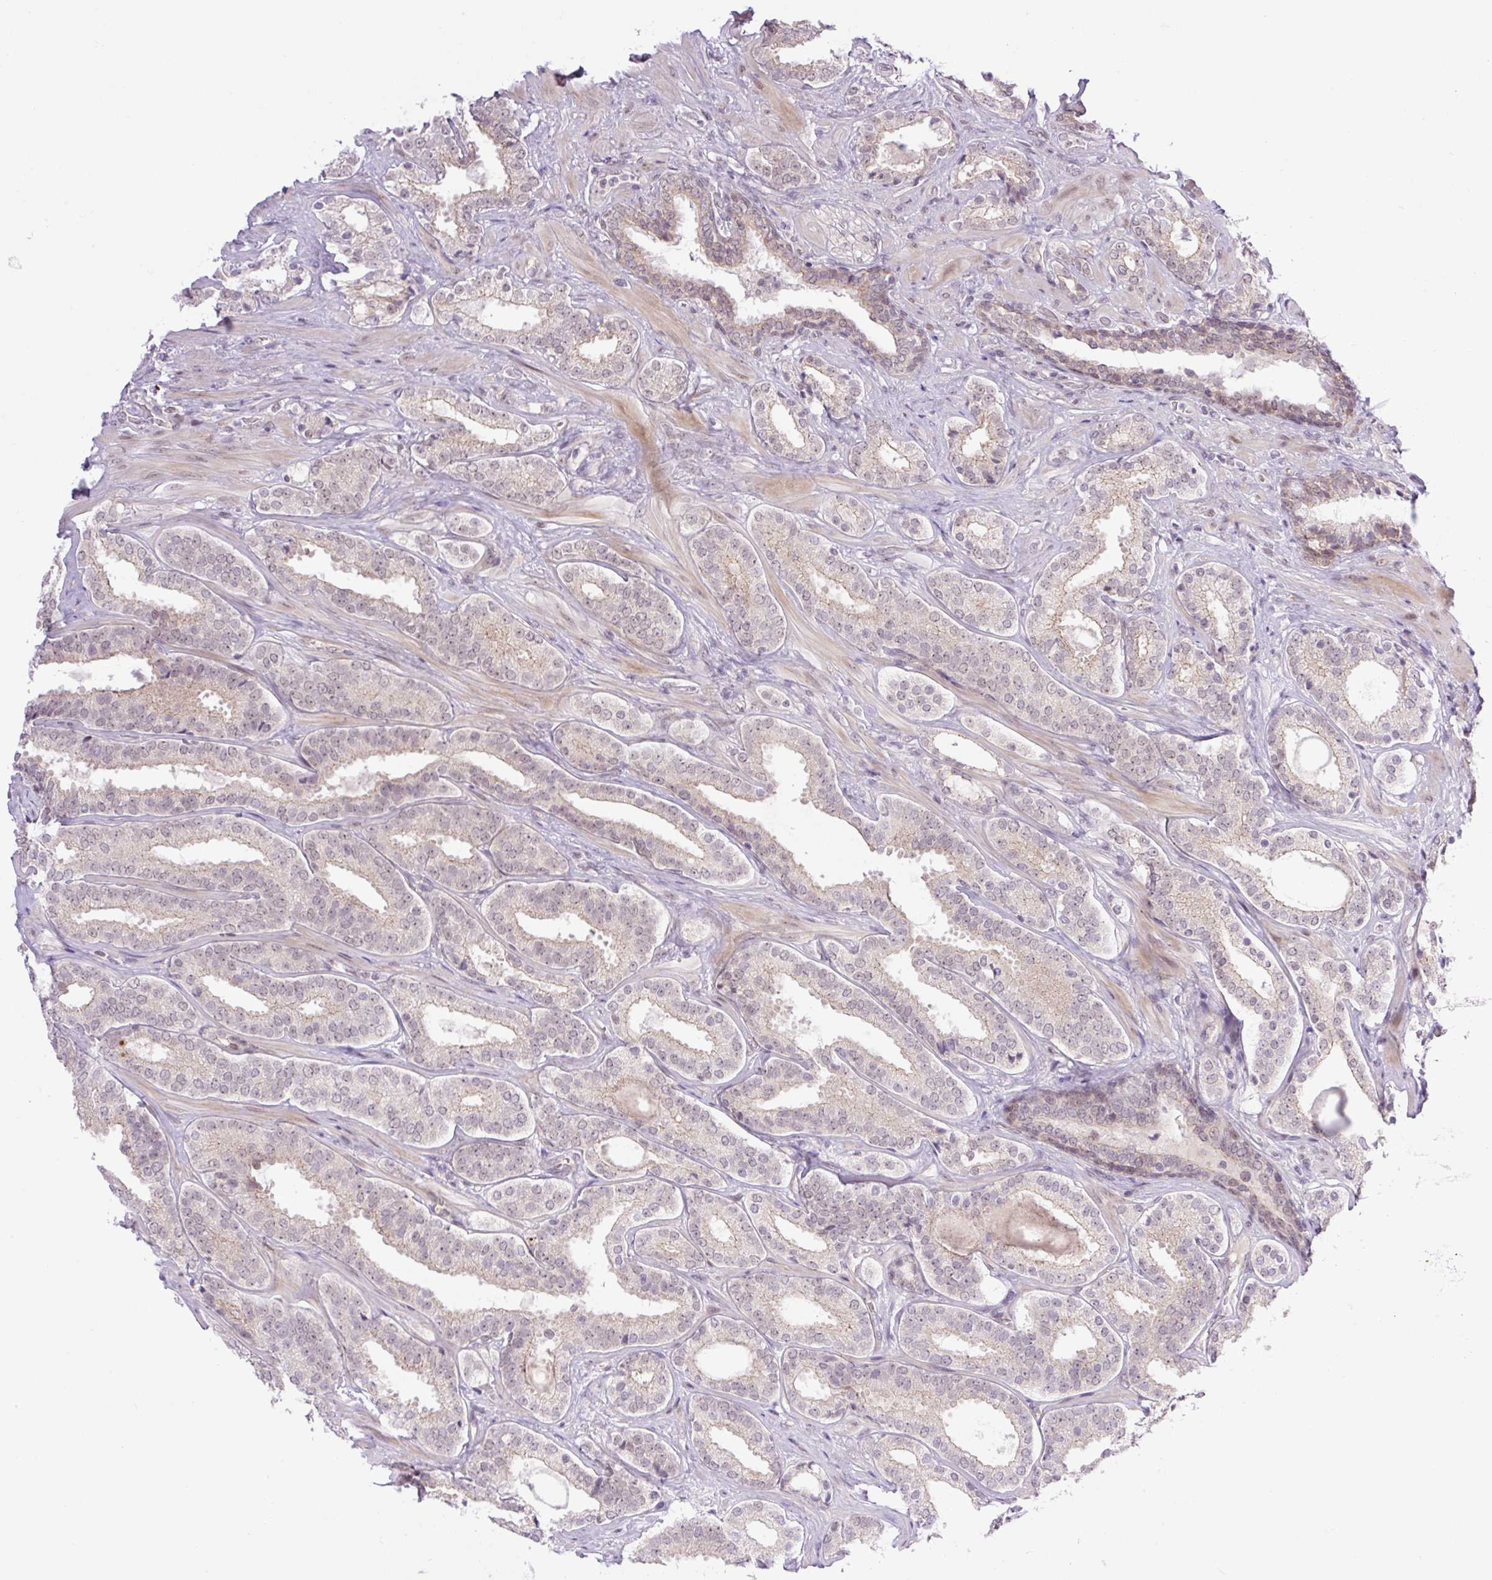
{"staining": {"intensity": "weak", "quantity": "<25%", "location": "cytoplasmic/membranous"}, "tissue": "prostate cancer", "cell_type": "Tumor cells", "image_type": "cancer", "snomed": [{"axis": "morphology", "description": "Adenocarcinoma, High grade"}, {"axis": "topography", "description": "Prostate"}], "caption": "Micrograph shows no significant protein expression in tumor cells of adenocarcinoma (high-grade) (prostate).", "gene": "ICE1", "patient": {"sex": "male", "age": 65}}